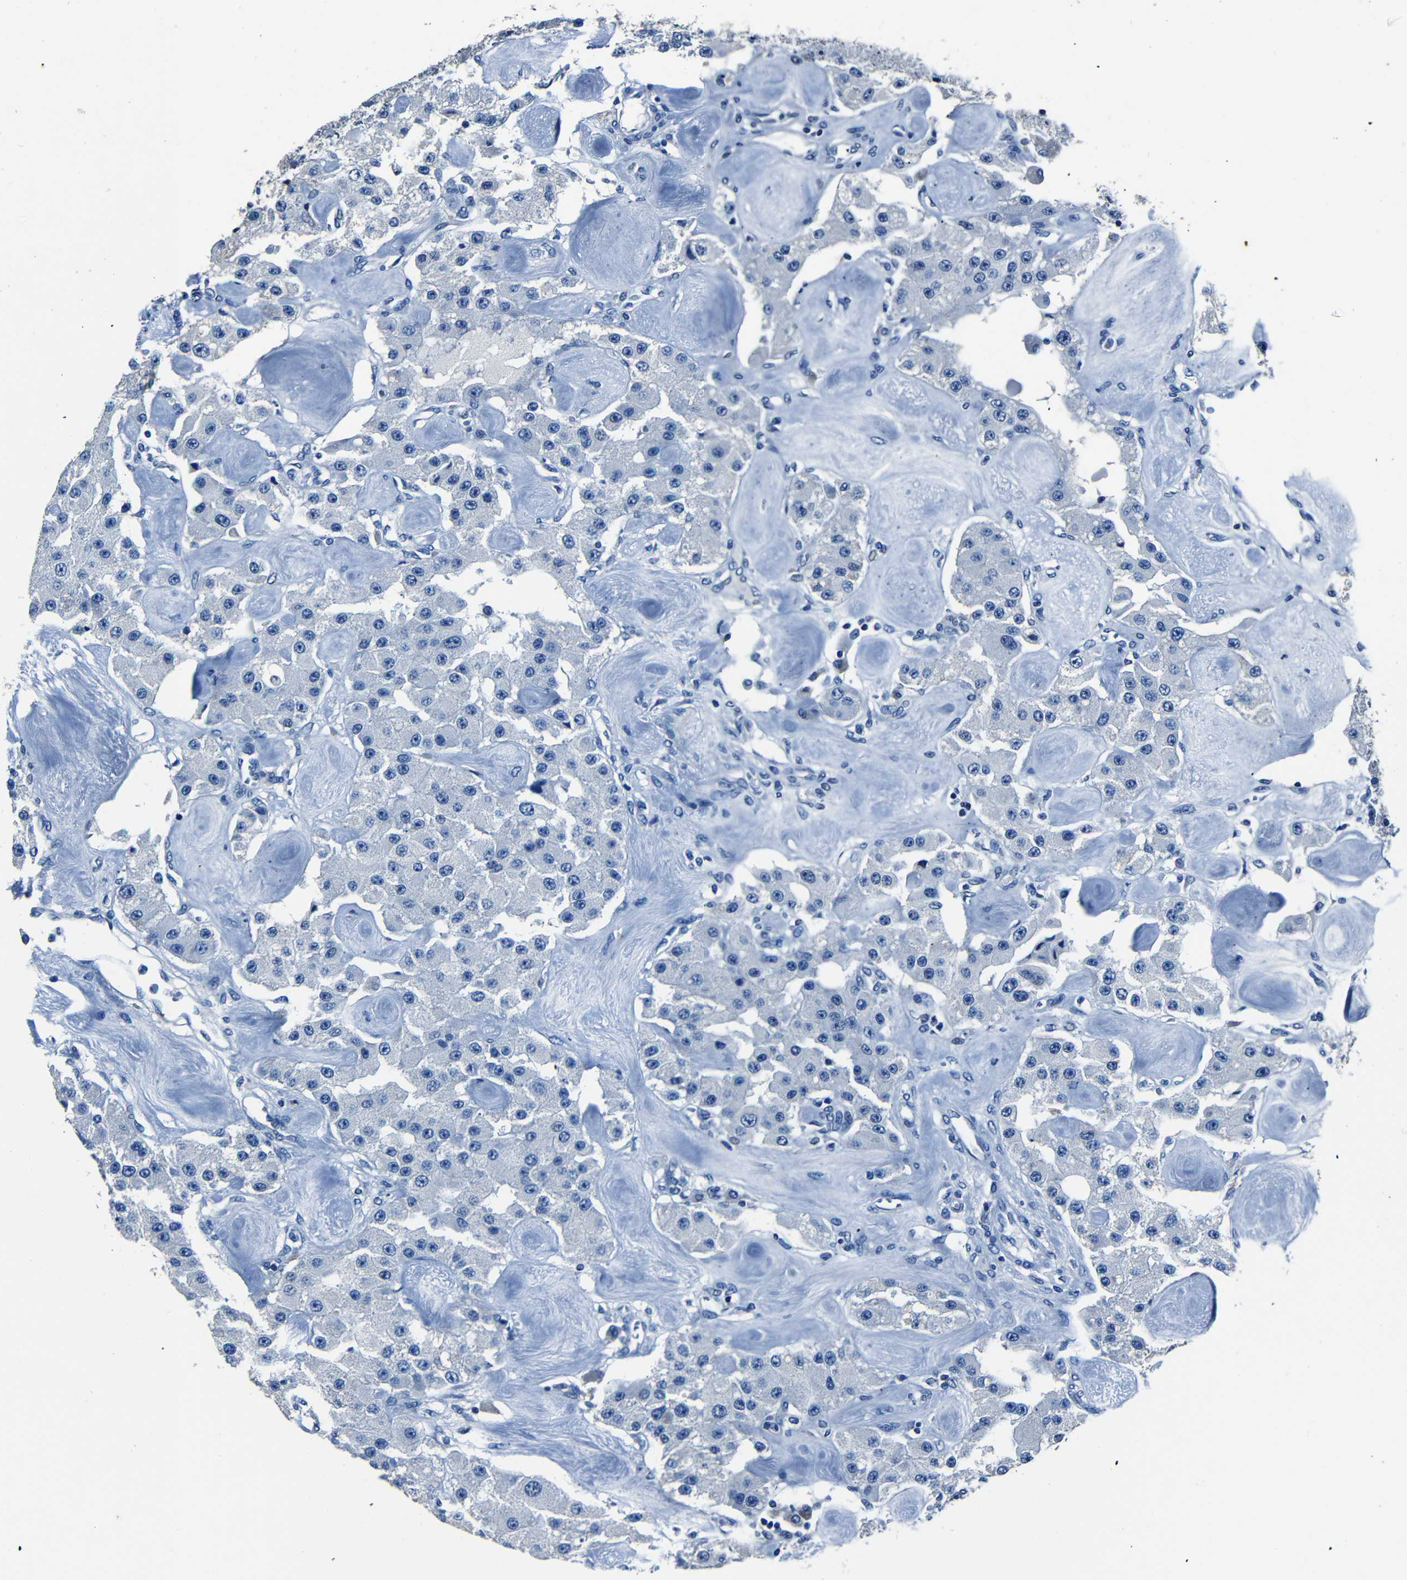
{"staining": {"intensity": "negative", "quantity": "none", "location": "none"}, "tissue": "carcinoid", "cell_type": "Tumor cells", "image_type": "cancer", "snomed": [{"axis": "morphology", "description": "Carcinoid, malignant, NOS"}, {"axis": "topography", "description": "Pancreas"}], "caption": "High power microscopy micrograph of an IHC image of carcinoid, revealing no significant positivity in tumor cells. The staining was performed using DAB to visualize the protein expression in brown, while the nuclei were stained in blue with hematoxylin (Magnification: 20x).", "gene": "NCMAP", "patient": {"sex": "male", "age": 41}}